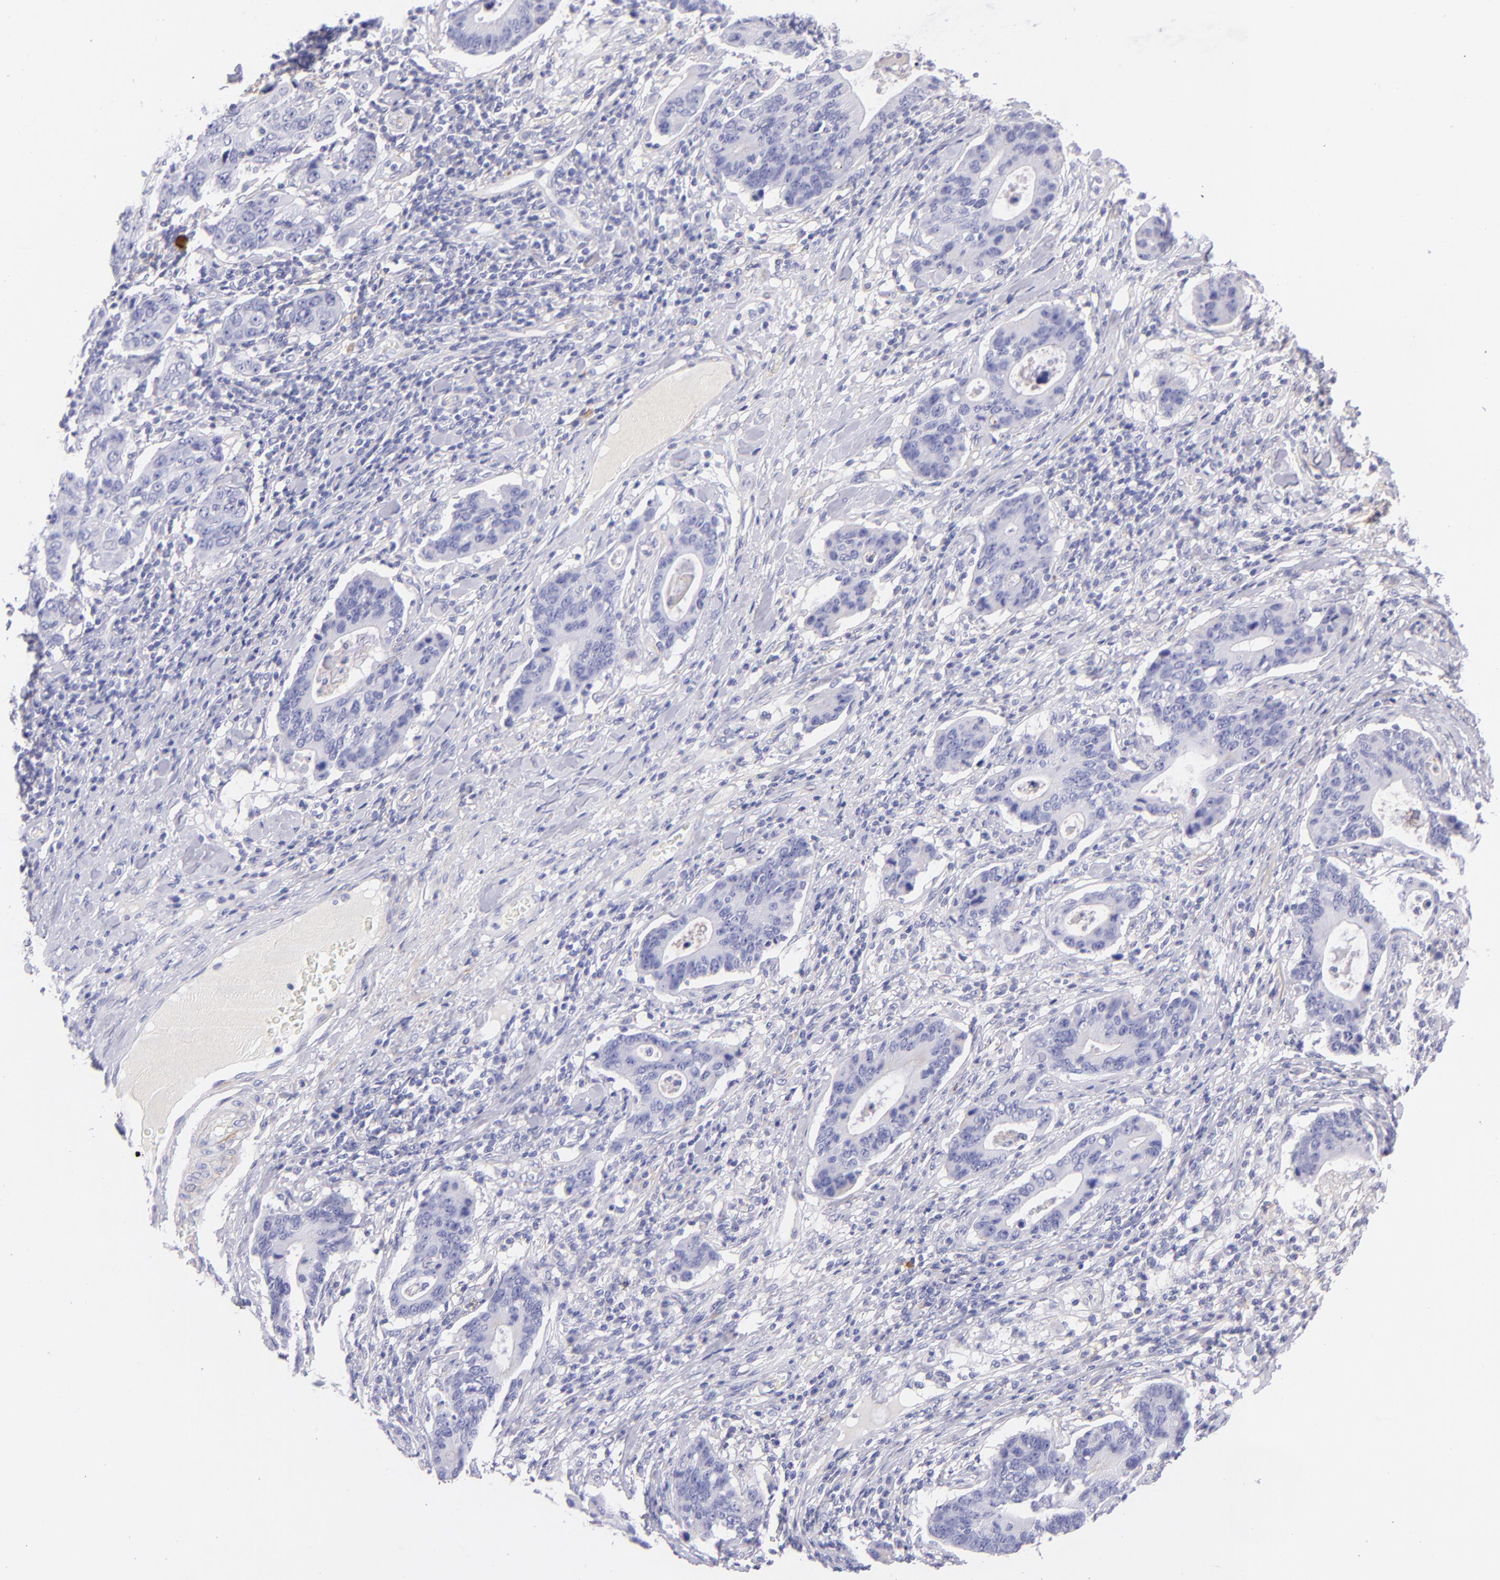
{"staining": {"intensity": "negative", "quantity": "none", "location": "none"}, "tissue": "stomach cancer", "cell_type": "Tumor cells", "image_type": "cancer", "snomed": [{"axis": "morphology", "description": "Adenocarcinoma, NOS"}, {"axis": "topography", "description": "Esophagus"}, {"axis": "topography", "description": "Stomach"}], "caption": "High magnification brightfield microscopy of adenocarcinoma (stomach) stained with DAB (3,3'-diaminobenzidine) (brown) and counterstained with hematoxylin (blue): tumor cells show no significant expression. Nuclei are stained in blue.", "gene": "CD81", "patient": {"sex": "male", "age": 74}}